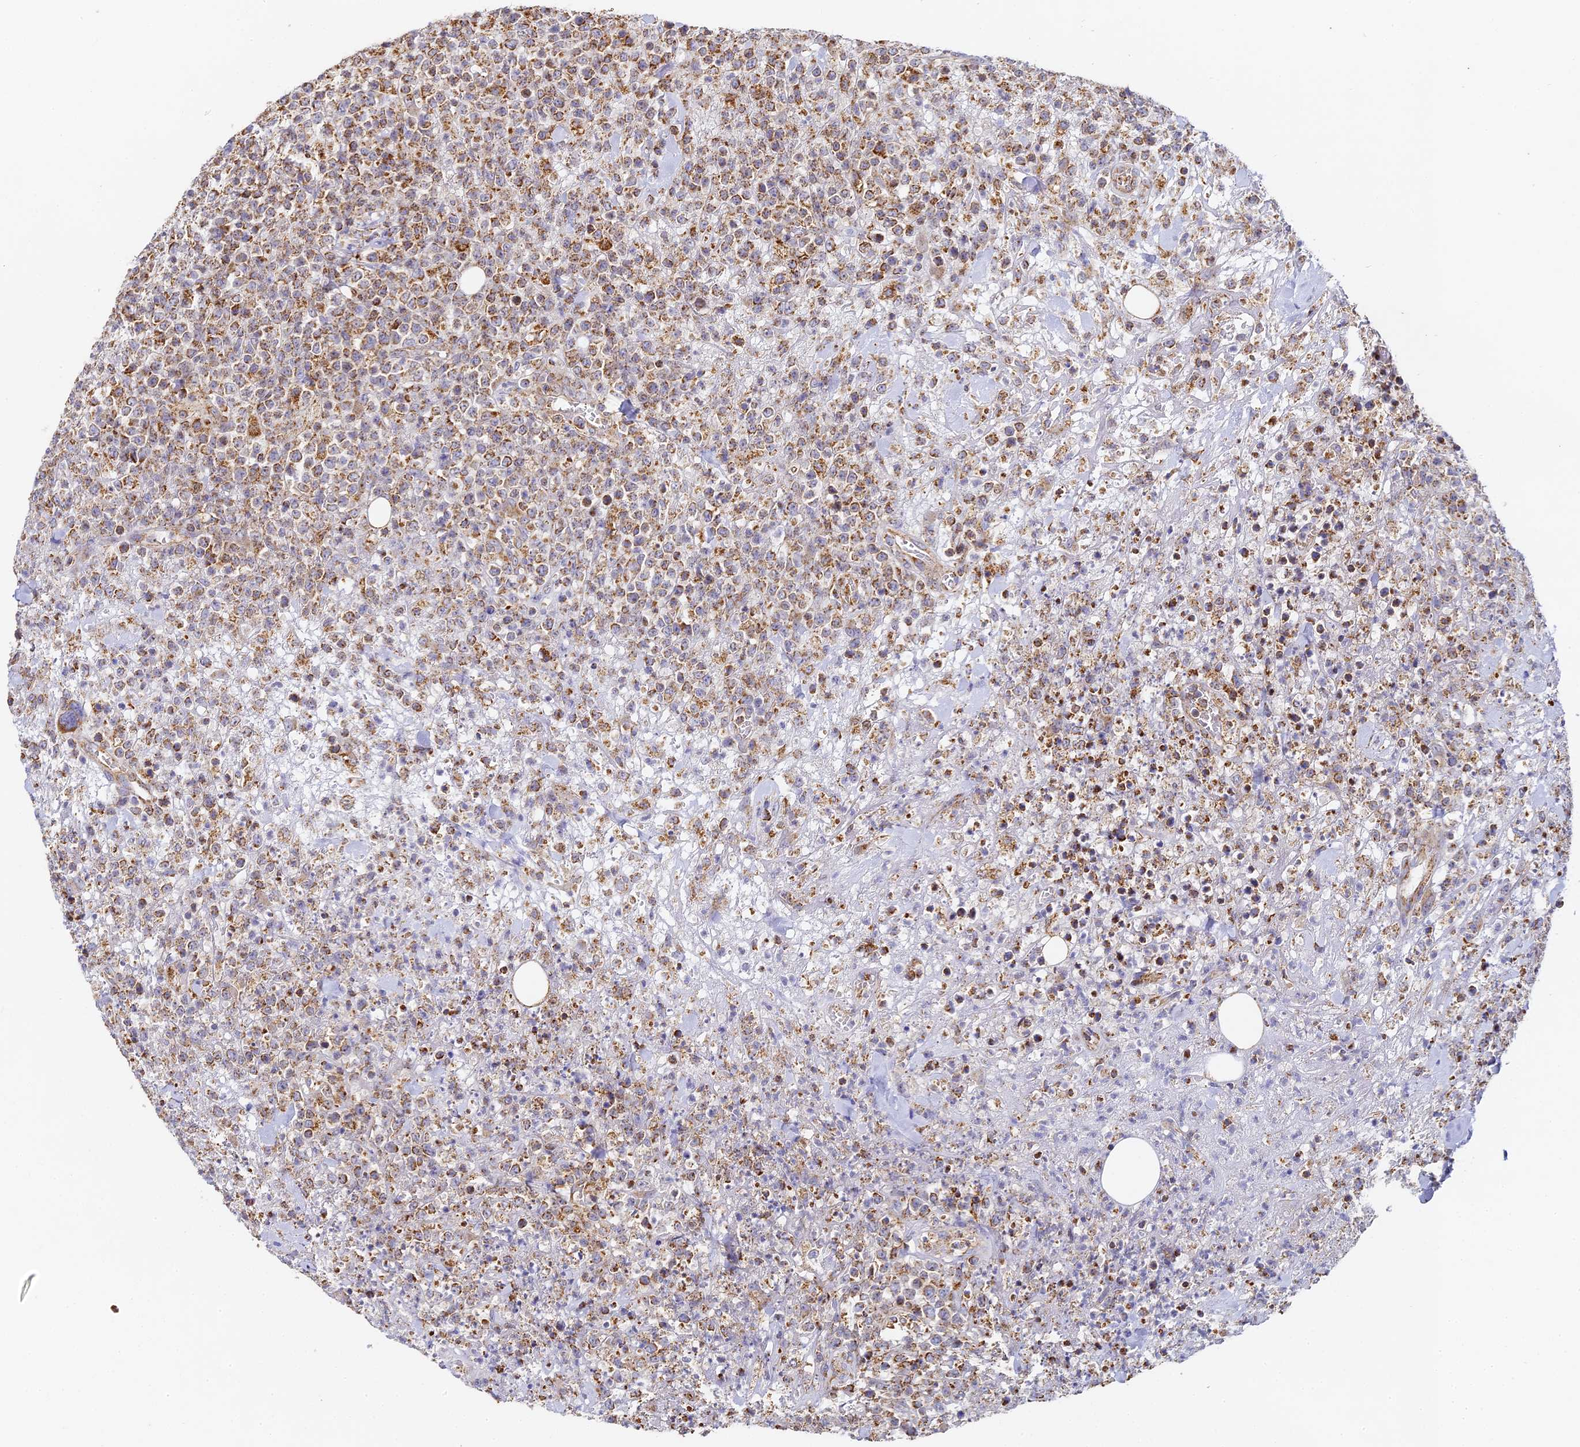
{"staining": {"intensity": "moderate", "quantity": ">75%", "location": "cytoplasmic/membranous"}, "tissue": "lymphoma", "cell_type": "Tumor cells", "image_type": "cancer", "snomed": [{"axis": "morphology", "description": "Malignant lymphoma, non-Hodgkin's type, High grade"}, {"axis": "topography", "description": "Colon"}], "caption": "Protein staining displays moderate cytoplasmic/membranous positivity in approximately >75% of tumor cells in malignant lymphoma, non-Hodgkin's type (high-grade).", "gene": "DONSON", "patient": {"sex": "female", "age": 53}}